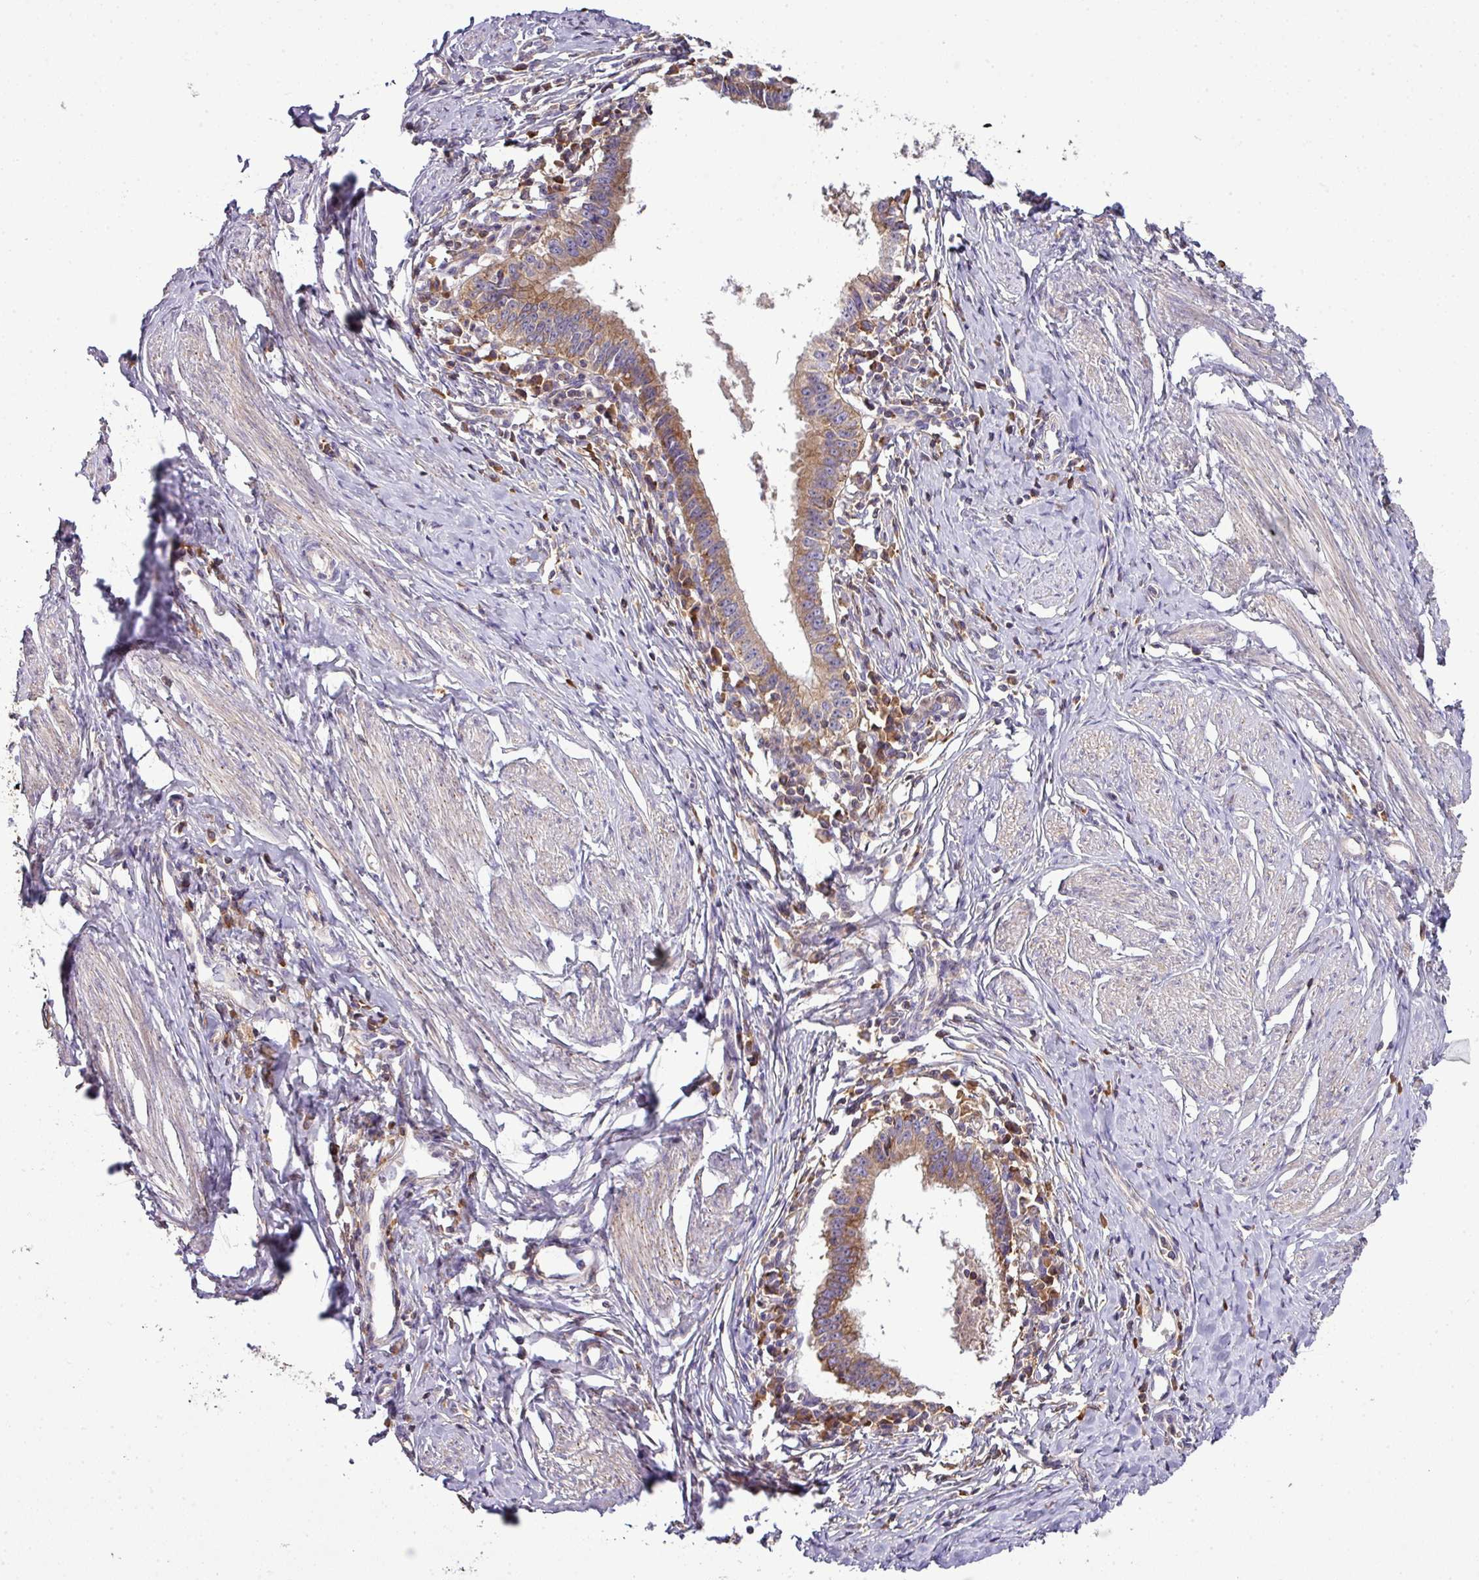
{"staining": {"intensity": "moderate", "quantity": ">75%", "location": "cytoplasmic/membranous"}, "tissue": "cervical cancer", "cell_type": "Tumor cells", "image_type": "cancer", "snomed": [{"axis": "morphology", "description": "Adenocarcinoma, NOS"}, {"axis": "topography", "description": "Cervix"}], "caption": "Tumor cells show medium levels of moderate cytoplasmic/membranous positivity in about >75% of cells in cervical adenocarcinoma.", "gene": "LRRC74B", "patient": {"sex": "female", "age": 36}}